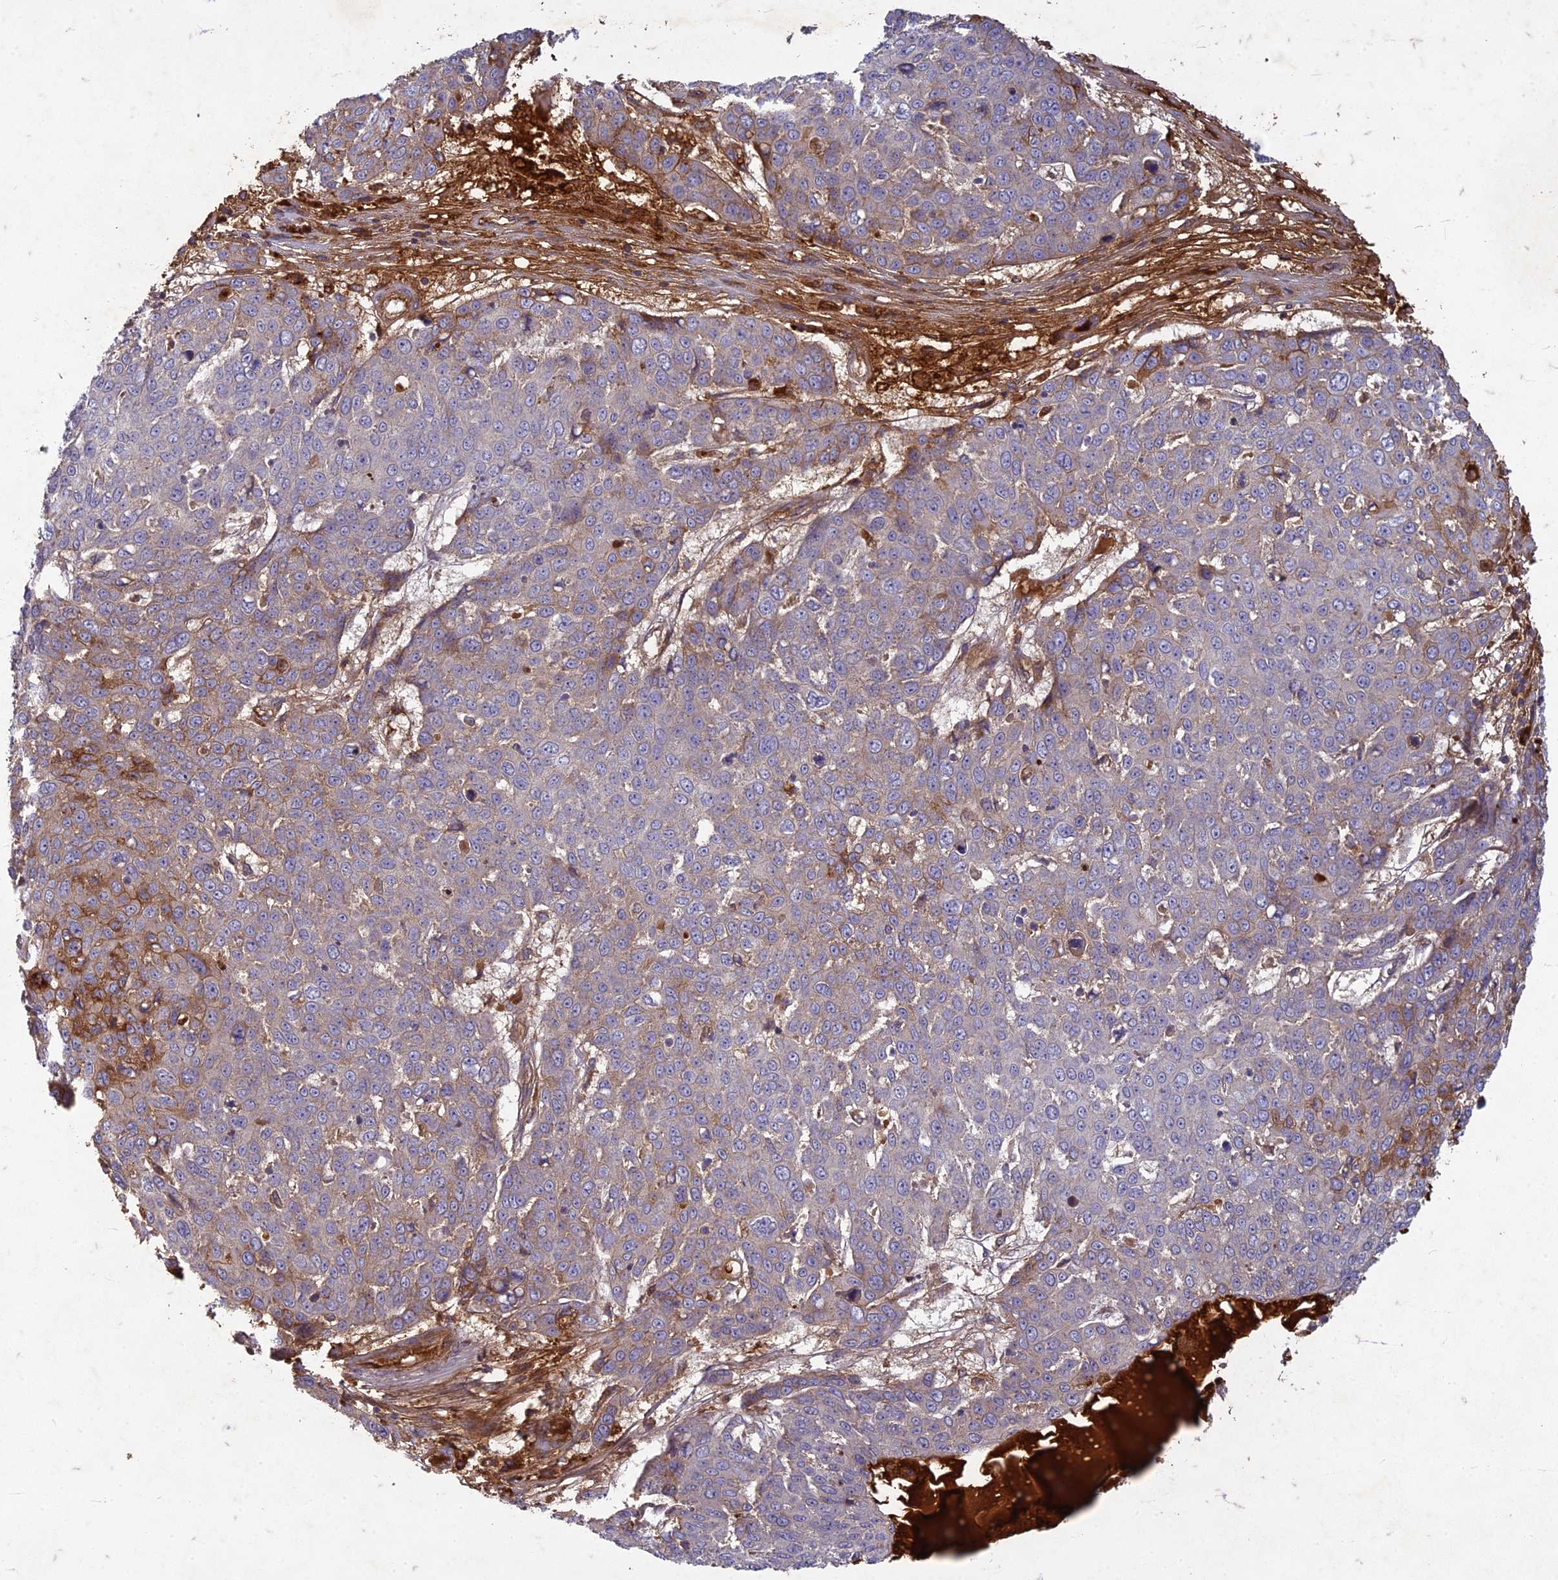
{"staining": {"intensity": "weak", "quantity": "<25%", "location": "cytoplasmic/membranous"}, "tissue": "skin cancer", "cell_type": "Tumor cells", "image_type": "cancer", "snomed": [{"axis": "morphology", "description": "Squamous cell carcinoma, NOS"}, {"axis": "topography", "description": "Skin"}], "caption": "Protein analysis of skin cancer (squamous cell carcinoma) displays no significant positivity in tumor cells.", "gene": "TCF25", "patient": {"sex": "male", "age": 71}}